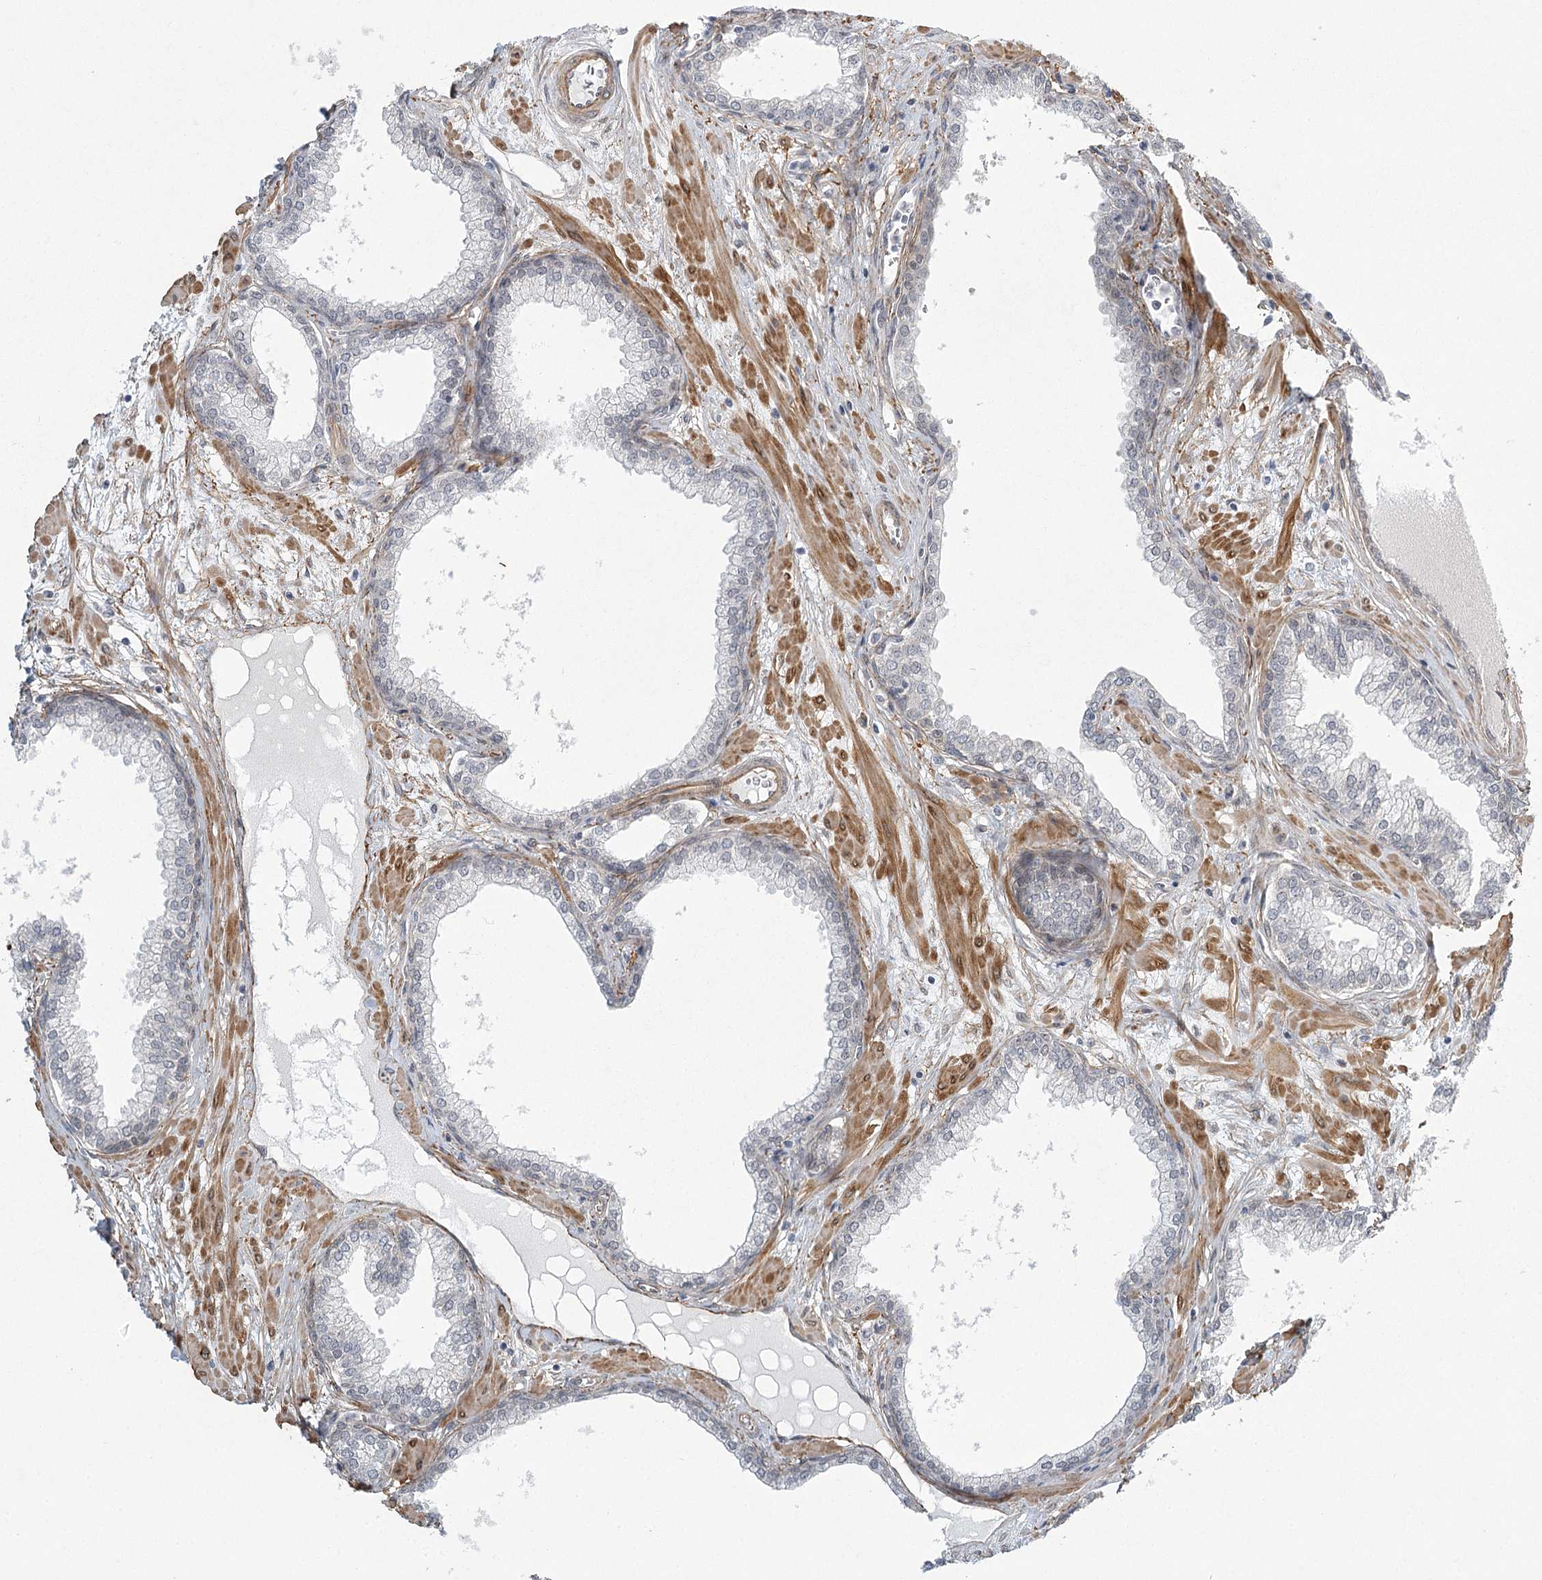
{"staining": {"intensity": "negative", "quantity": "none", "location": "none"}, "tissue": "prostate", "cell_type": "Glandular cells", "image_type": "normal", "snomed": [{"axis": "morphology", "description": "Normal tissue, NOS"}, {"axis": "morphology", "description": "Urothelial carcinoma, Low grade"}, {"axis": "topography", "description": "Urinary bladder"}, {"axis": "topography", "description": "Prostate"}], "caption": "There is no significant positivity in glandular cells of prostate. (DAB (3,3'-diaminobenzidine) IHC, high magnification).", "gene": "MED28", "patient": {"sex": "male", "age": 60}}